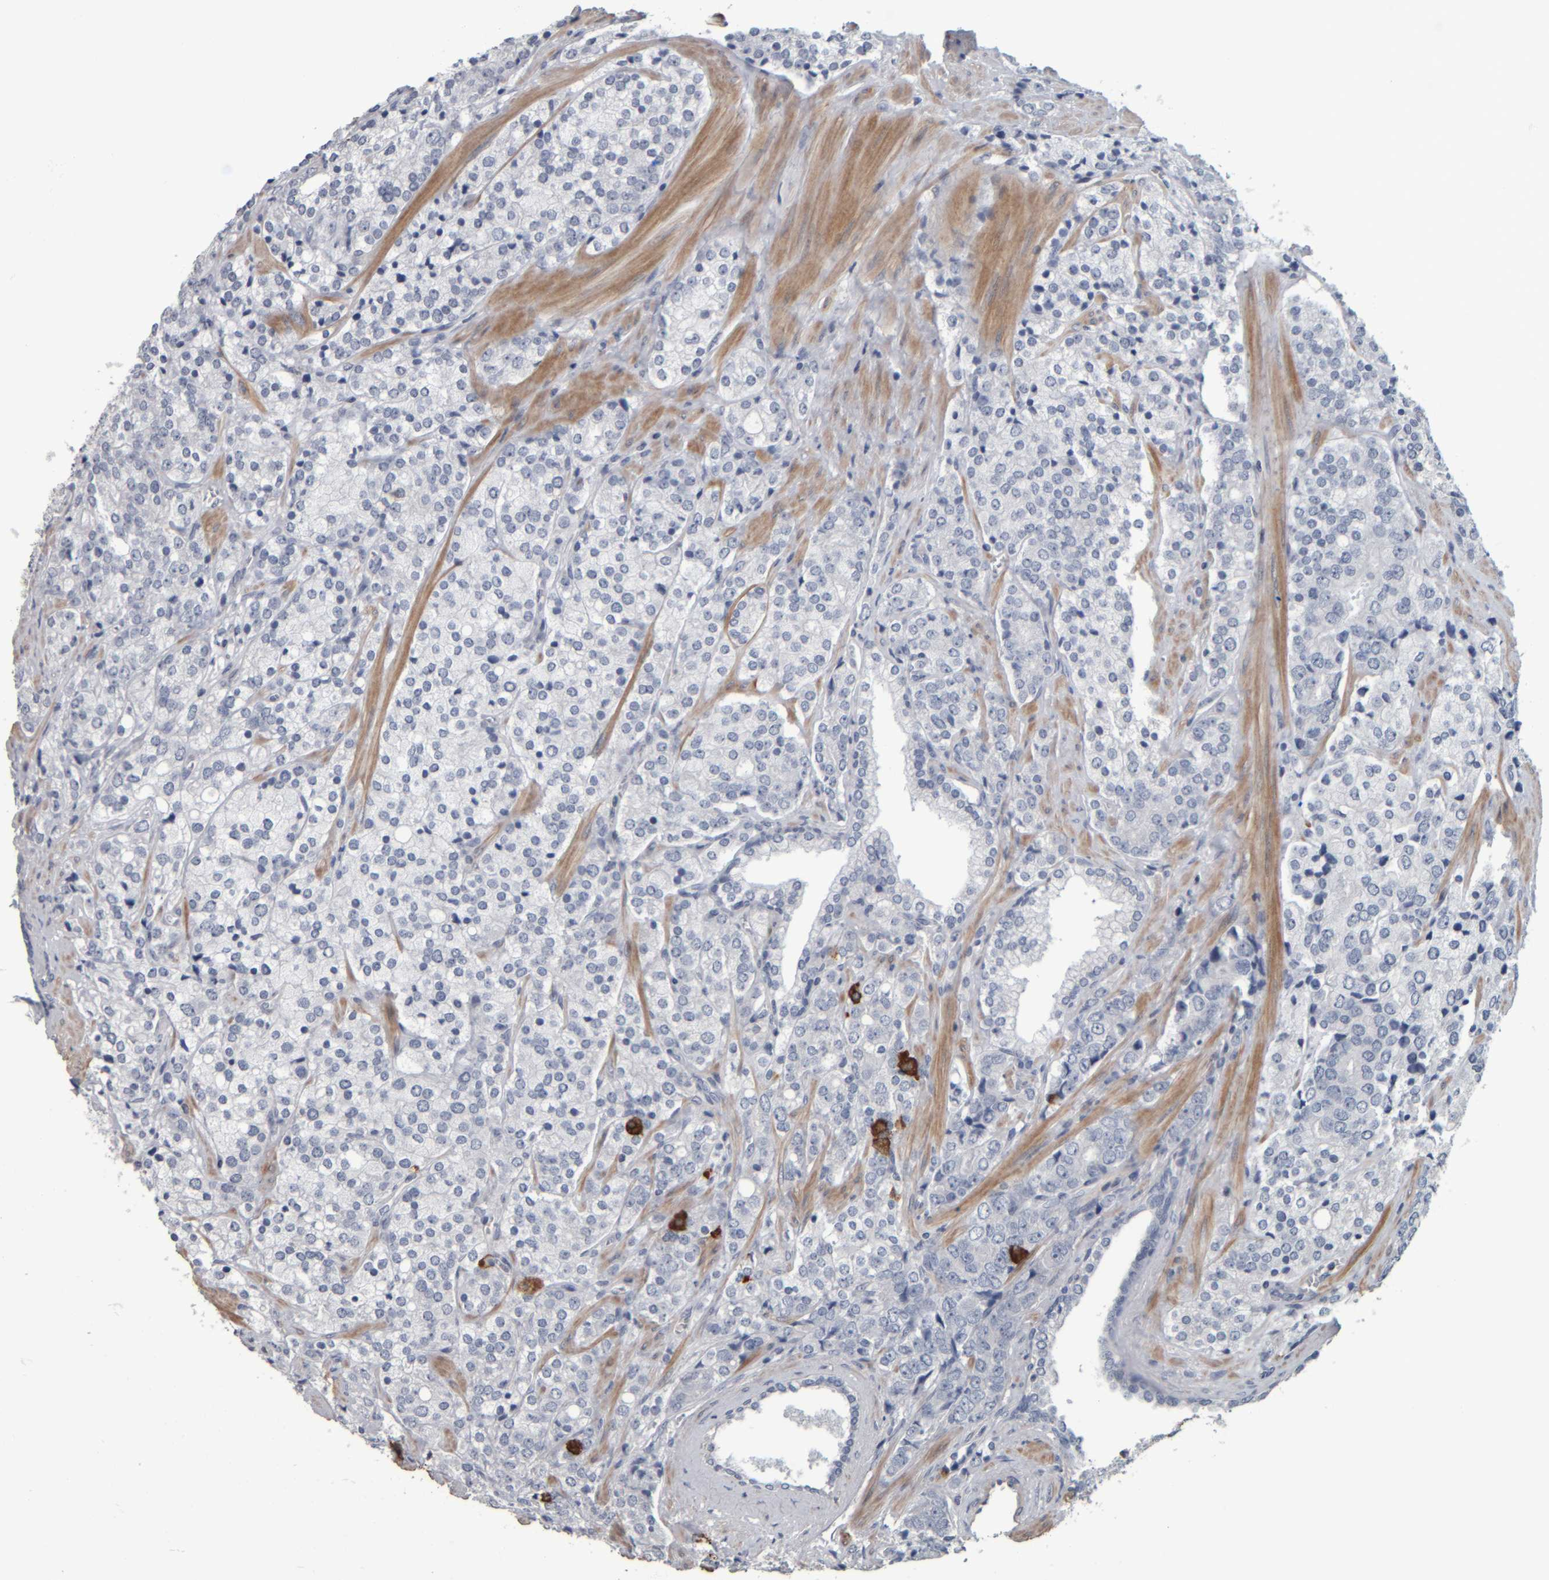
{"staining": {"intensity": "negative", "quantity": "none", "location": "none"}, "tissue": "prostate cancer", "cell_type": "Tumor cells", "image_type": "cancer", "snomed": [{"axis": "morphology", "description": "Adenocarcinoma, High grade"}, {"axis": "topography", "description": "Prostate"}], "caption": "This is an immunohistochemistry photomicrograph of prostate cancer (adenocarcinoma (high-grade)). There is no expression in tumor cells.", "gene": "CAVIN4", "patient": {"sex": "male", "age": 71}}